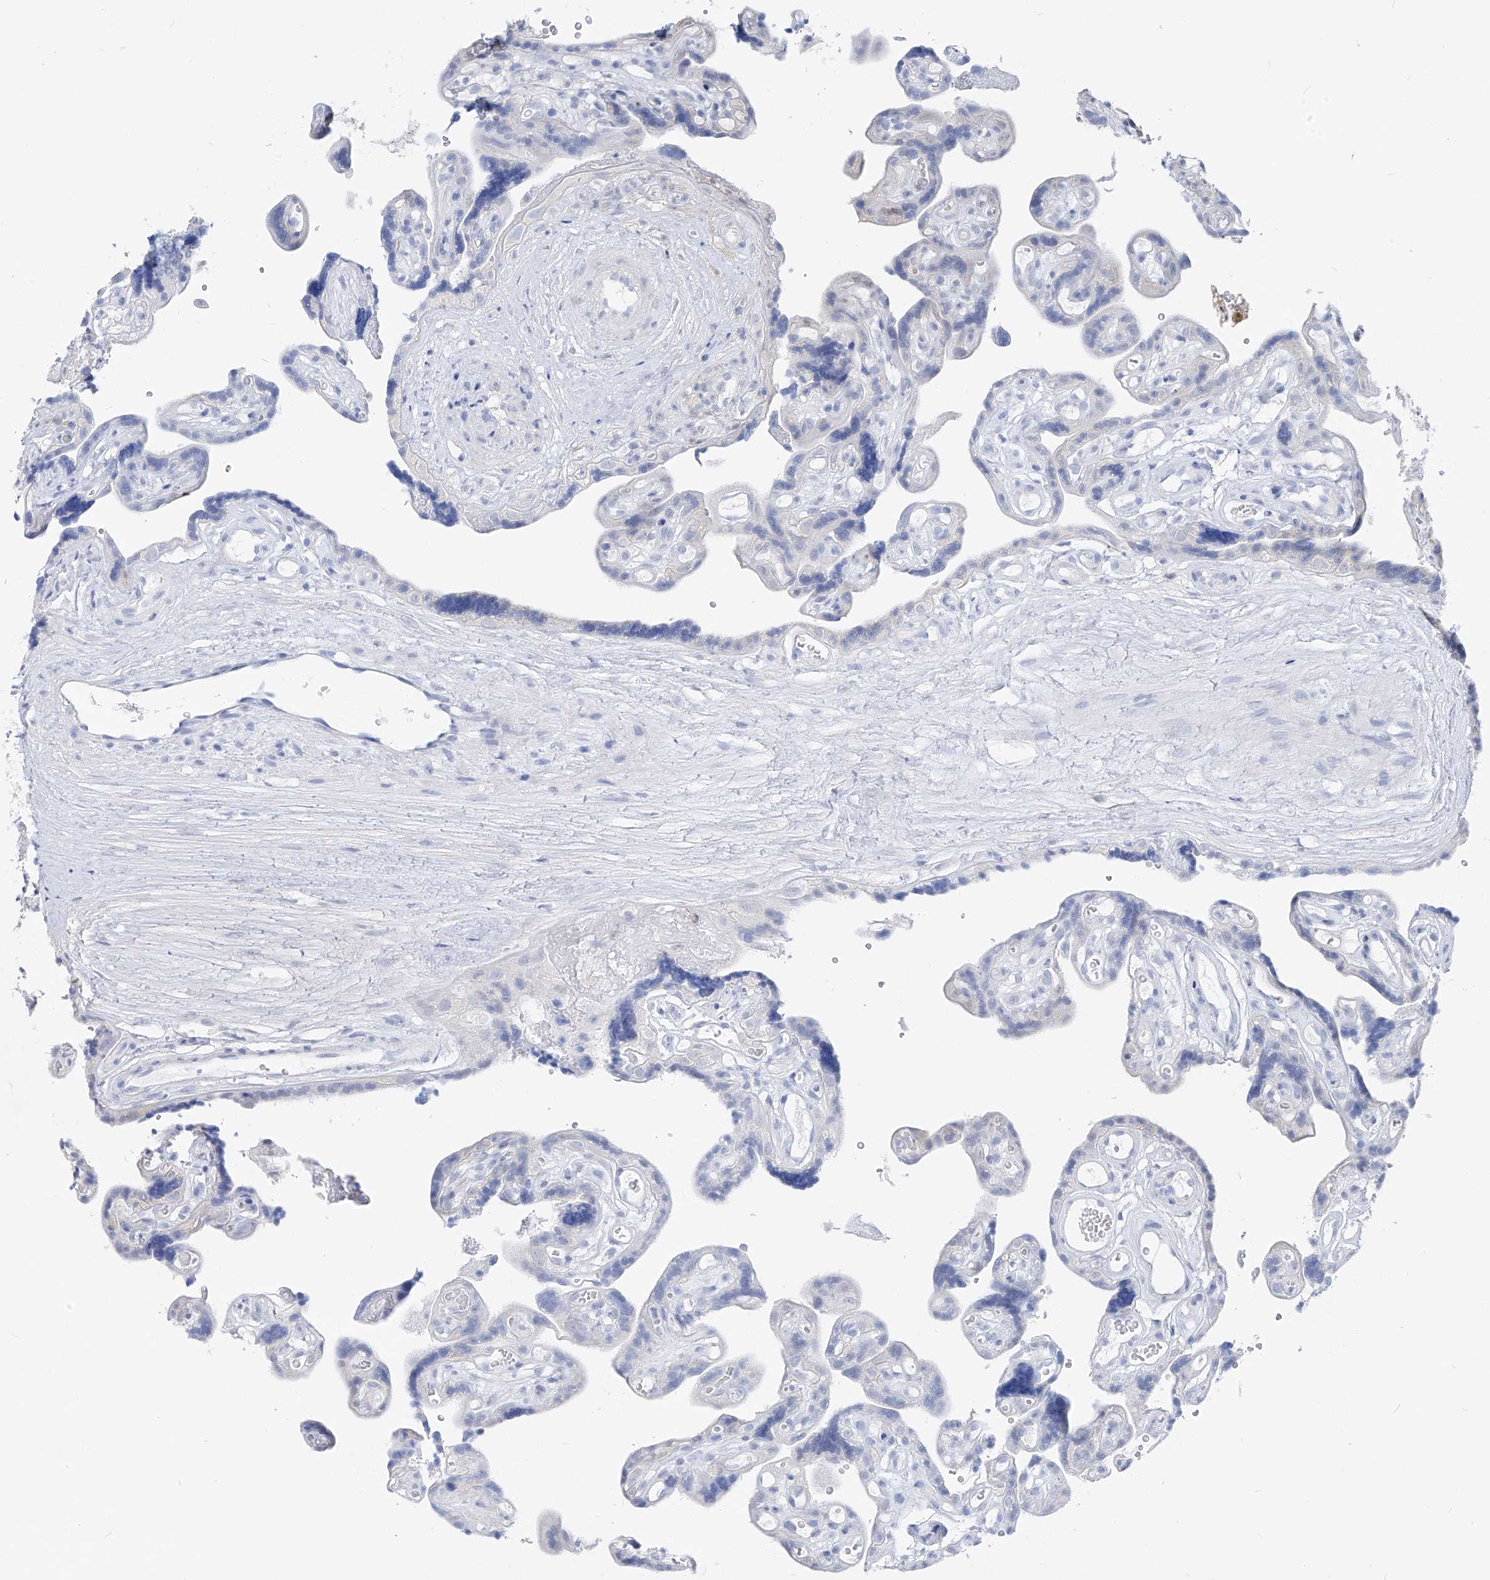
{"staining": {"intensity": "moderate", "quantity": "<25%", "location": "nuclear"}, "tissue": "placenta", "cell_type": "Decidual cells", "image_type": "normal", "snomed": [{"axis": "morphology", "description": "Normal tissue, NOS"}, {"axis": "topography", "description": "Placenta"}], "caption": "Approximately <25% of decidual cells in normal placenta show moderate nuclear protein expression as visualized by brown immunohistochemical staining.", "gene": "UFL1", "patient": {"sex": "female", "age": 30}}